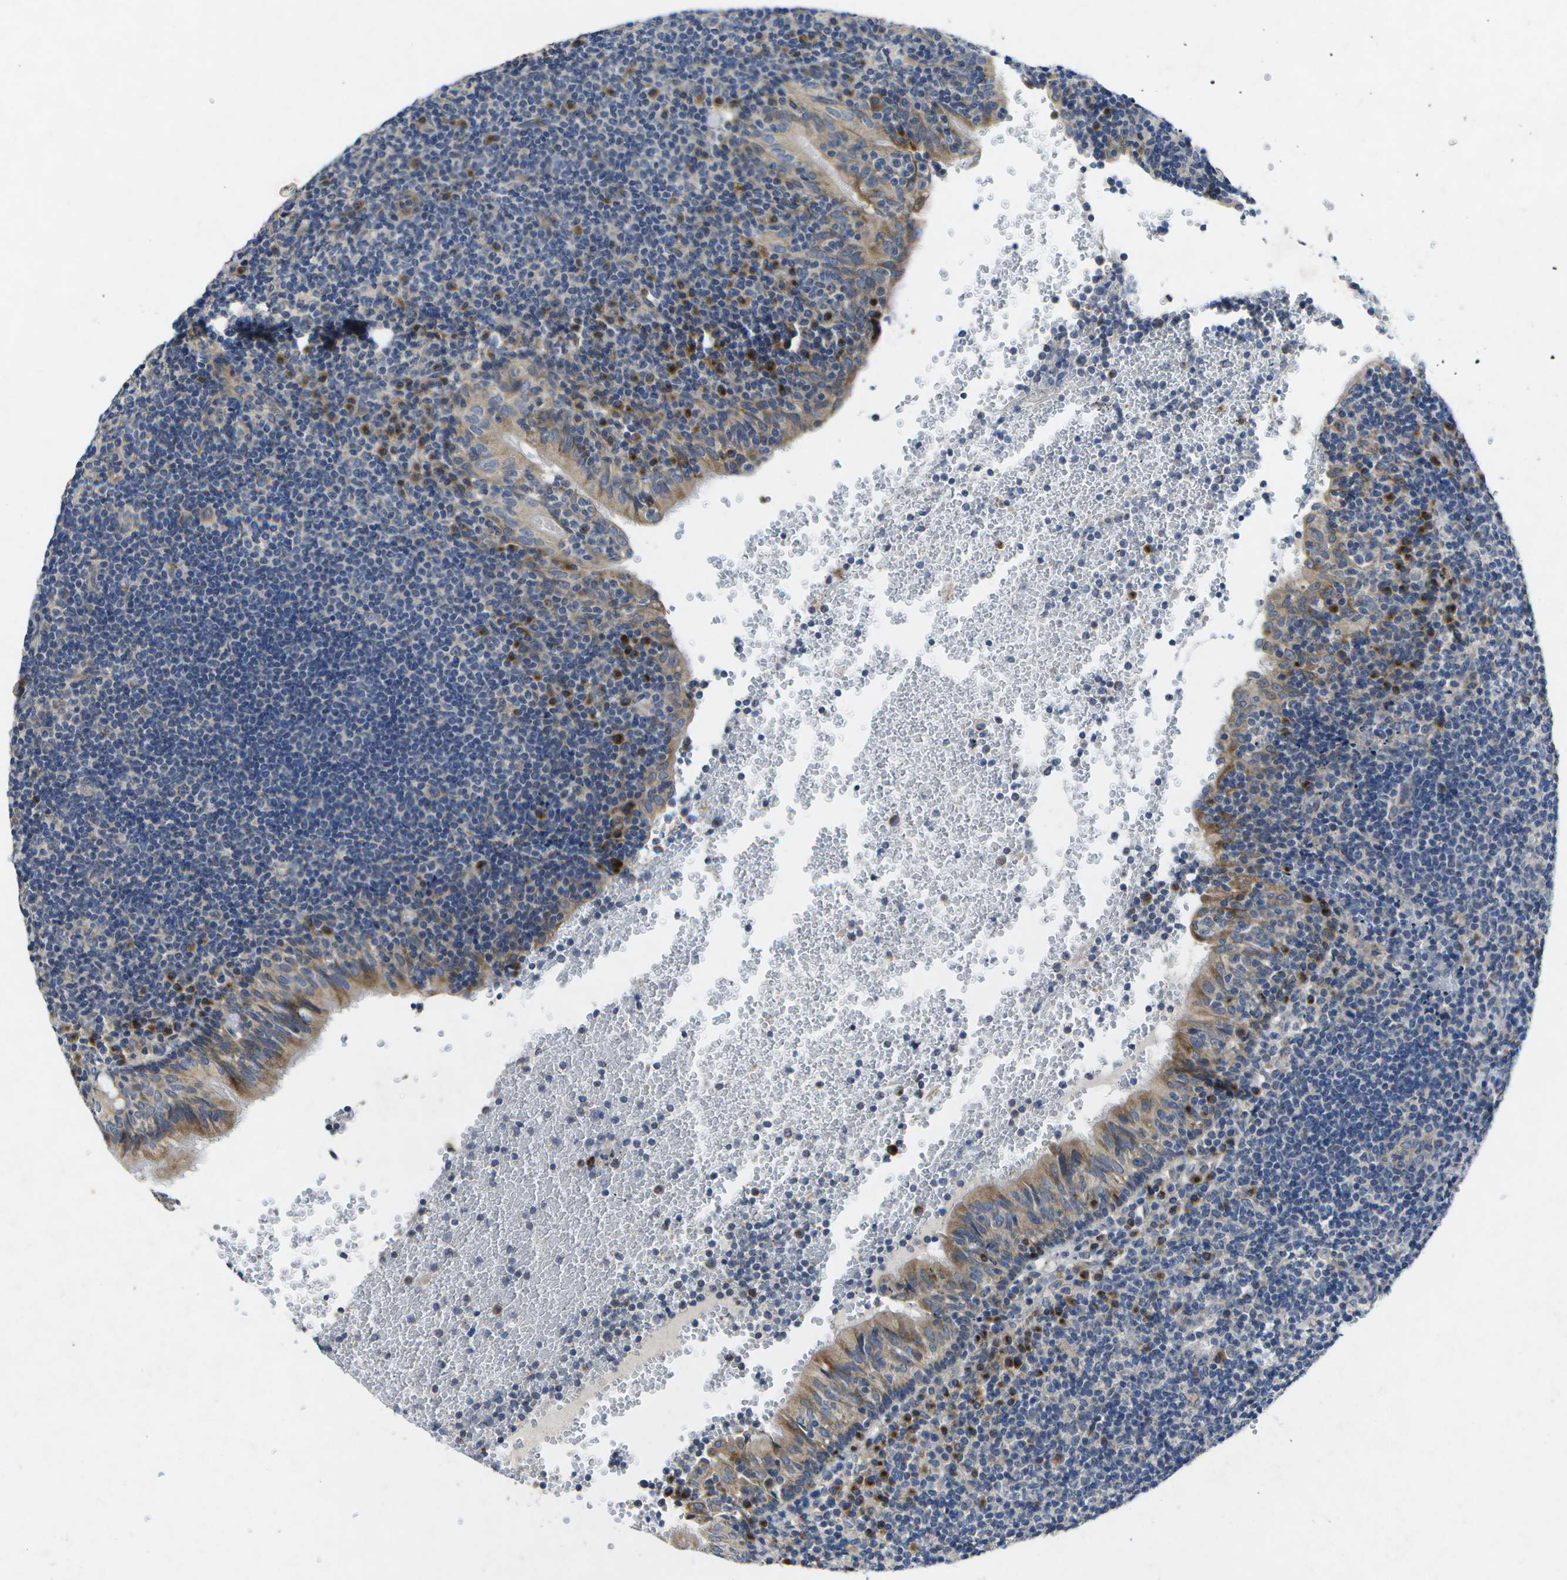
{"staining": {"intensity": "strong", "quantity": "<25%", "location": "cytoplasmic/membranous"}, "tissue": "tonsil", "cell_type": "Germinal center cells", "image_type": "normal", "snomed": [{"axis": "morphology", "description": "Normal tissue, NOS"}, {"axis": "topography", "description": "Tonsil"}], "caption": "Strong cytoplasmic/membranous protein staining is identified in about <25% of germinal center cells in tonsil.", "gene": "KDELR1", "patient": {"sex": "female", "age": 40}}